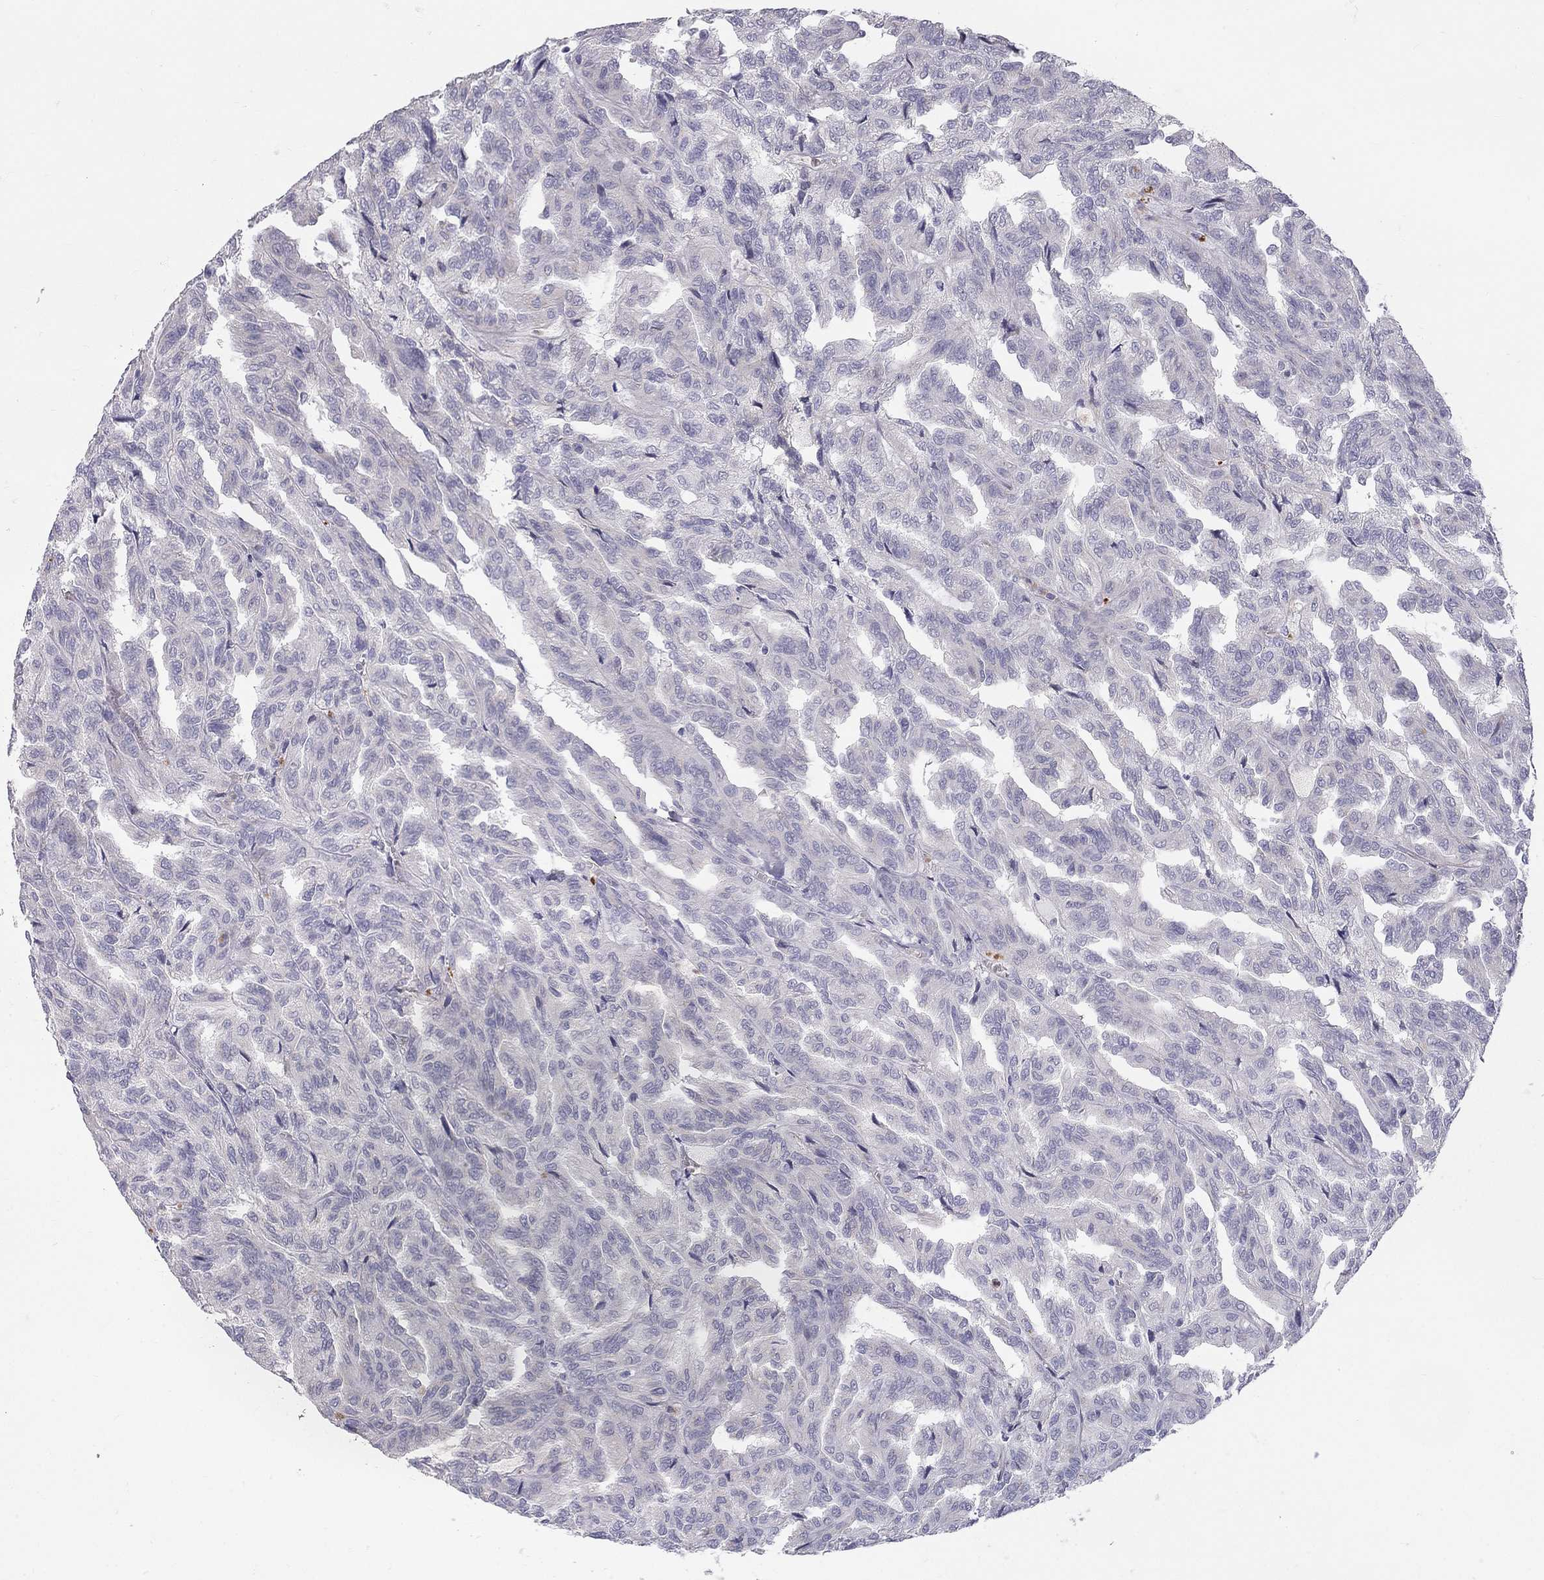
{"staining": {"intensity": "negative", "quantity": "none", "location": "none"}, "tissue": "renal cancer", "cell_type": "Tumor cells", "image_type": "cancer", "snomed": [{"axis": "morphology", "description": "Adenocarcinoma, NOS"}, {"axis": "topography", "description": "Kidney"}], "caption": "Immunohistochemistry photomicrograph of neoplastic tissue: human adenocarcinoma (renal) stained with DAB (3,3'-diaminobenzidine) displays no significant protein staining in tumor cells. (DAB IHC visualized using brightfield microscopy, high magnification).", "gene": "TDRD6", "patient": {"sex": "male", "age": 79}}